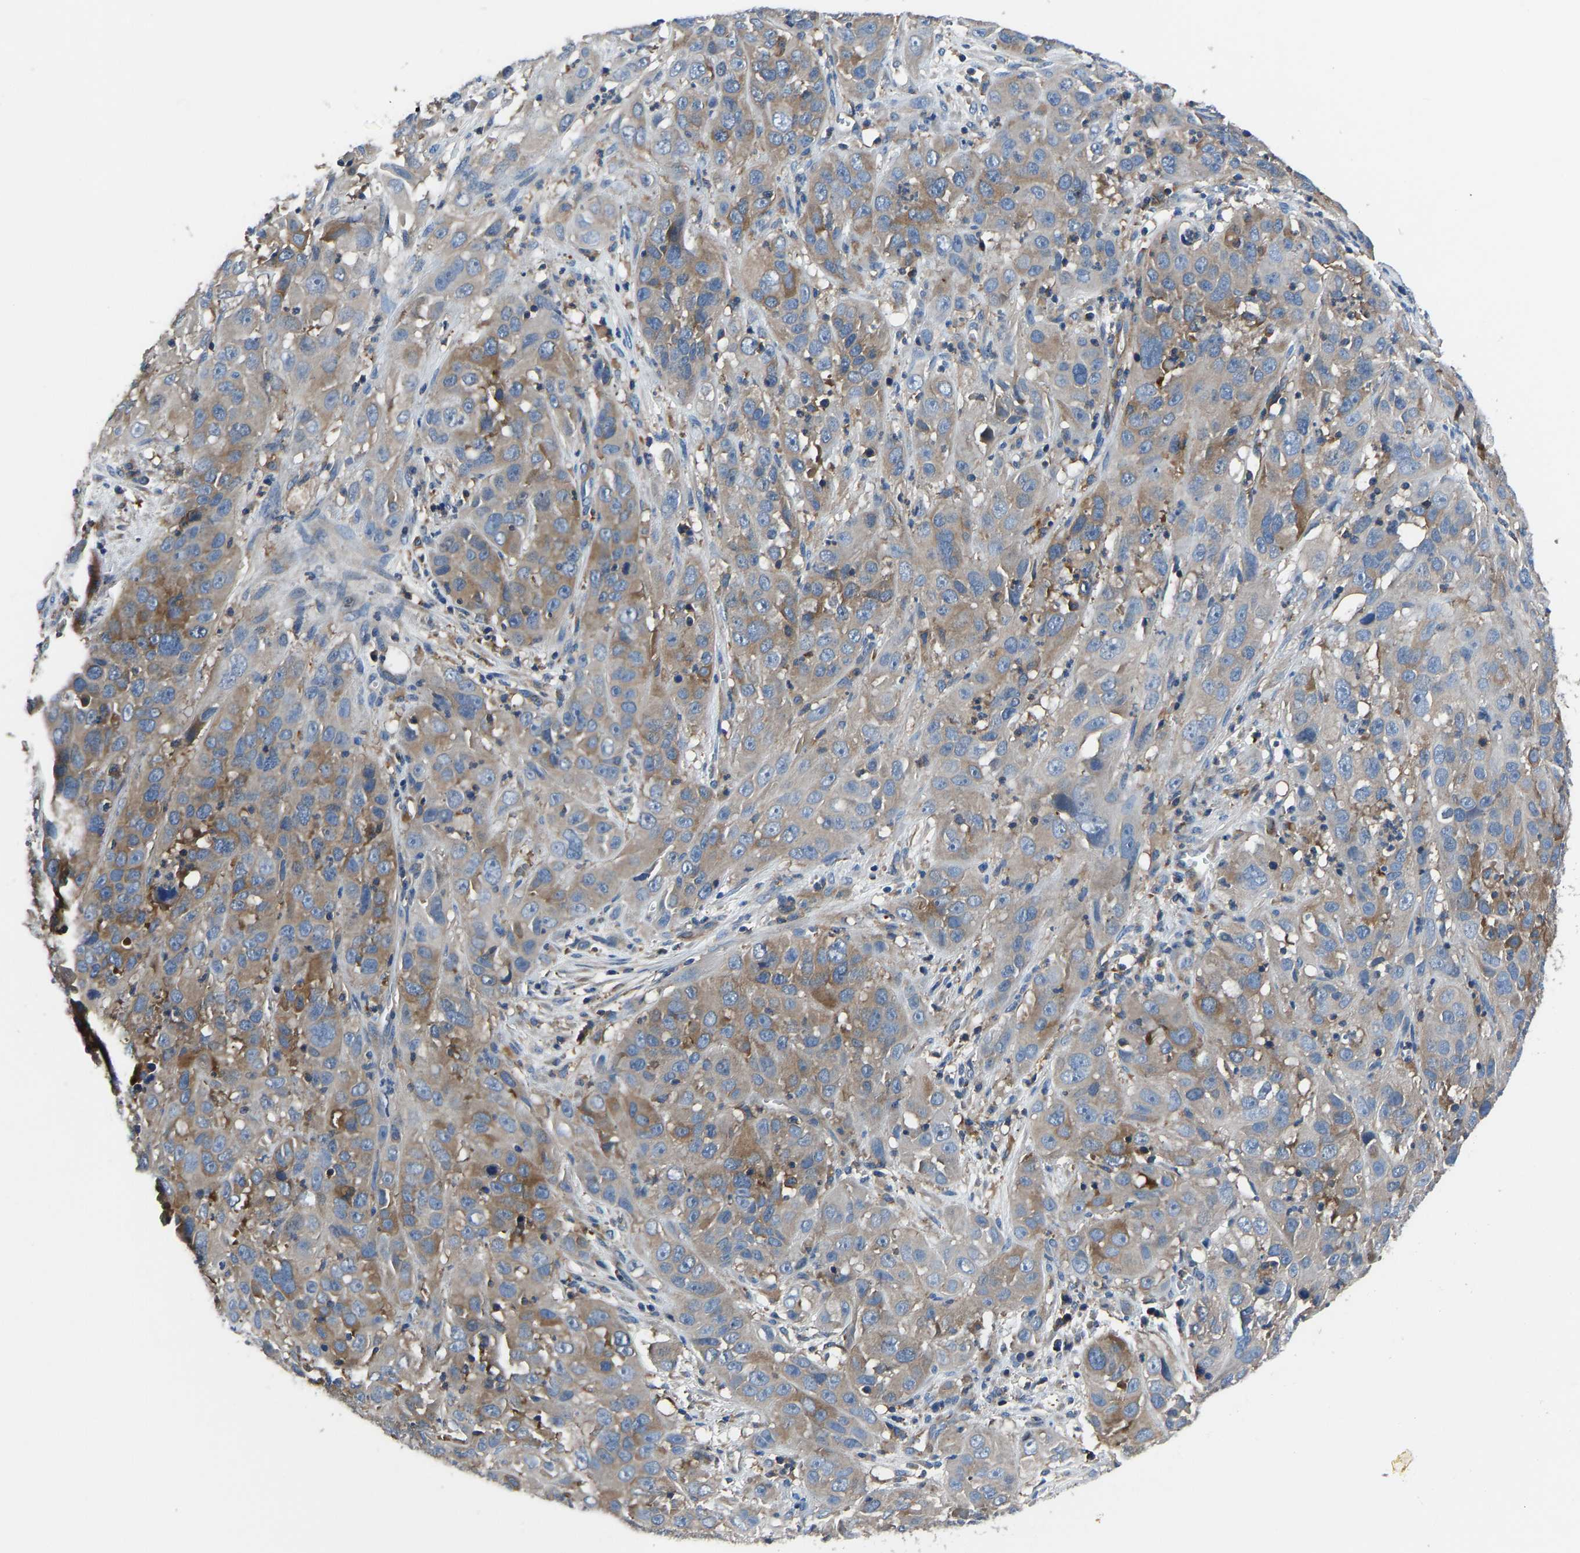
{"staining": {"intensity": "moderate", "quantity": "25%-75%", "location": "cytoplasmic/membranous"}, "tissue": "cervical cancer", "cell_type": "Tumor cells", "image_type": "cancer", "snomed": [{"axis": "morphology", "description": "Squamous cell carcinoma, NOS"}, {"axis": "topography", "description": "Cervix"}], "caption": "Immunohistochemistry (IHC) histopathology image of neoplastic tissue: human squamous cell carcinoma (cervical) stained using immunohistochemistry (IHC) displays medium levels of moderate protein expression localized specifically in the cytoplasmic/membranous of tumor cells, appearing as a cytoplasmic/membranous brown color.", "gene": "PRKAR1A", "patient": {"sex": "female", "age": 32}}